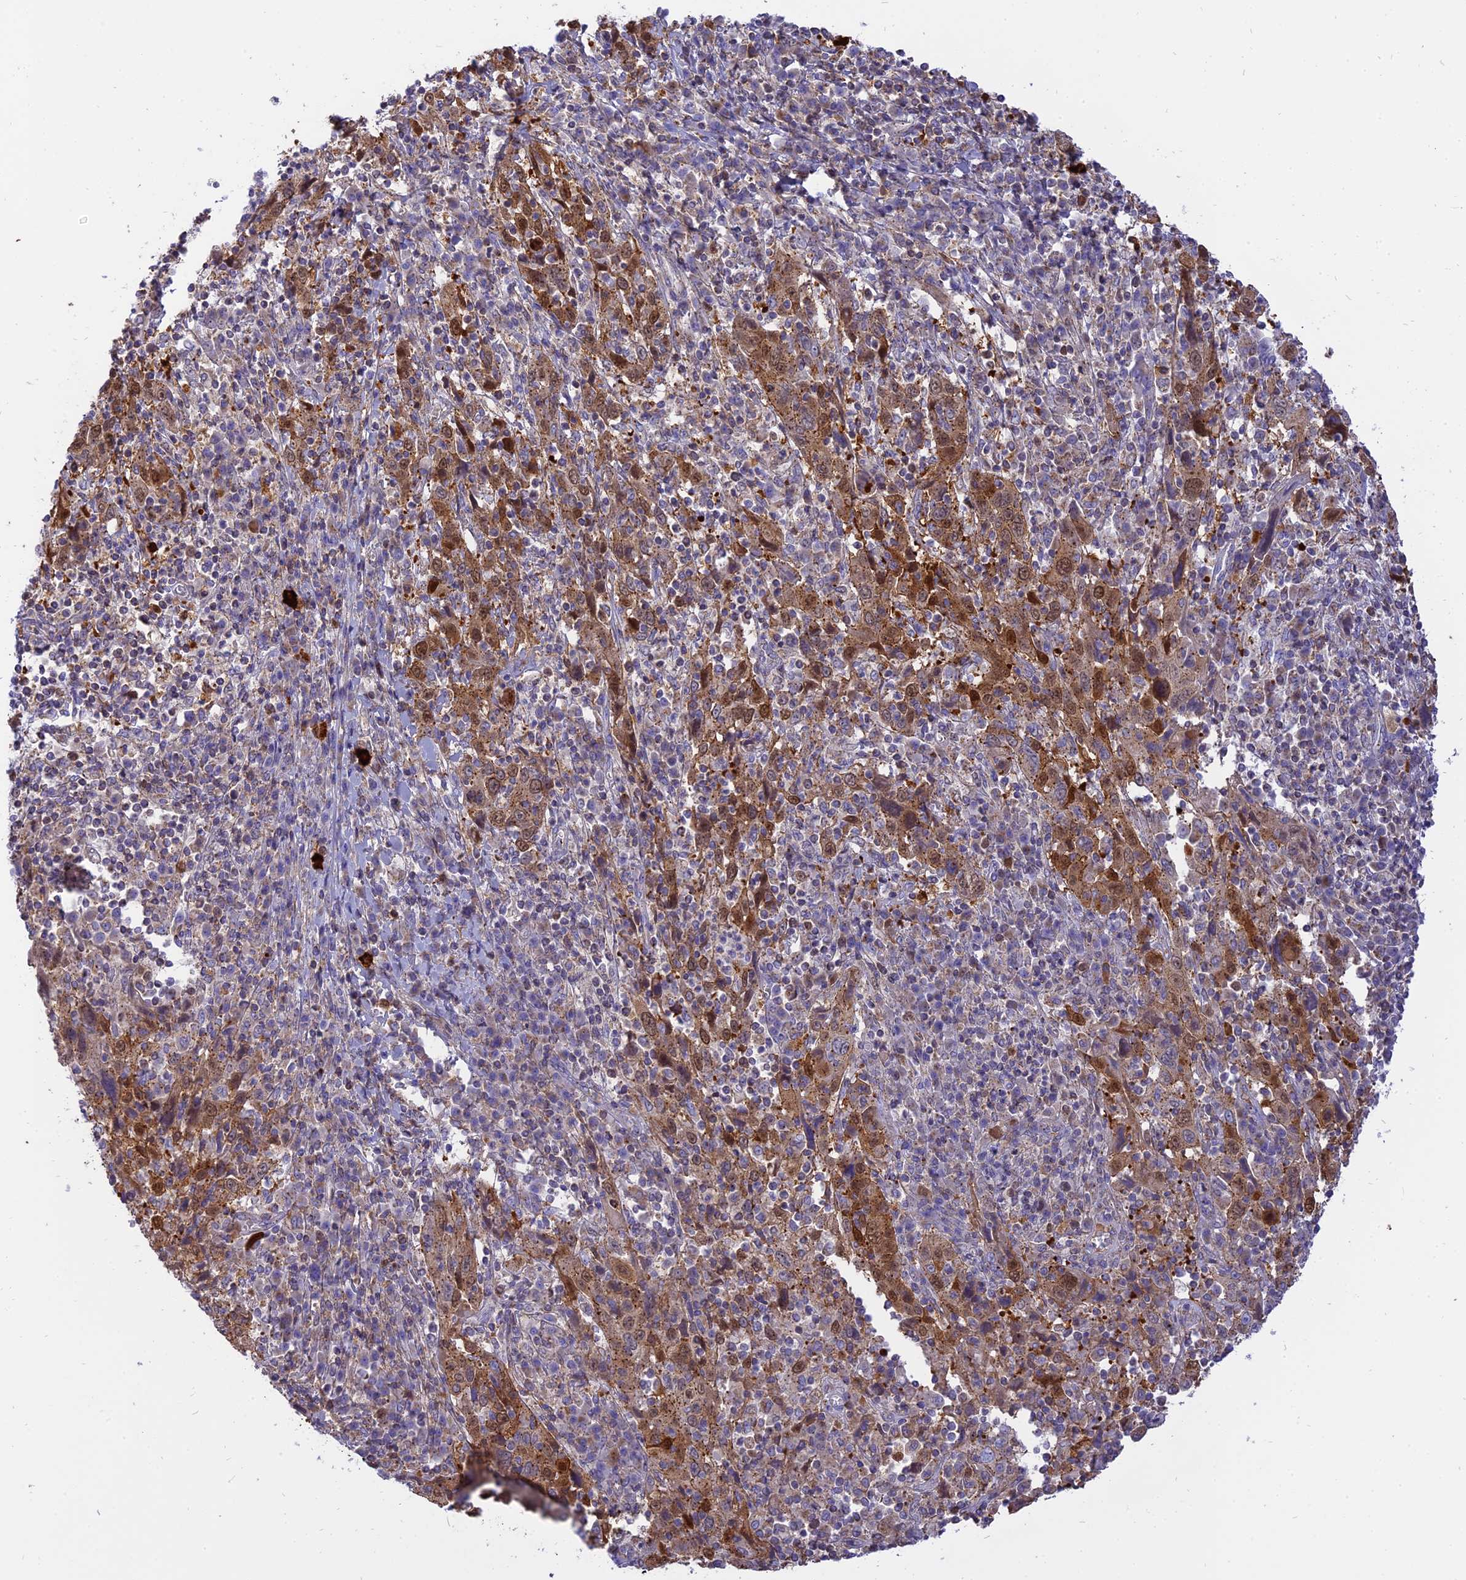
{"staining": {"intensity": "strong", "quantity": "25%-75%", "location": "cytoplasmic/membranous,nuclear"}, "tissue": "cervical cancer", "cell_type": "Tumor cells", "image_type": "cancer", "snomed": [{"axis": "morphology", "description": "Squamous cell carcinoma, NOS"}, {"axis": "topography", "description": "Cervix"}], "caption": "Immunohistochemical staining of cervical cancer shows strong cytoplasmic/membranous and nuclear protein staining in approximately 25%-75% of tumor cells.", "gene": "CENPV", "patient": {"sex": "female", "age": 46}}